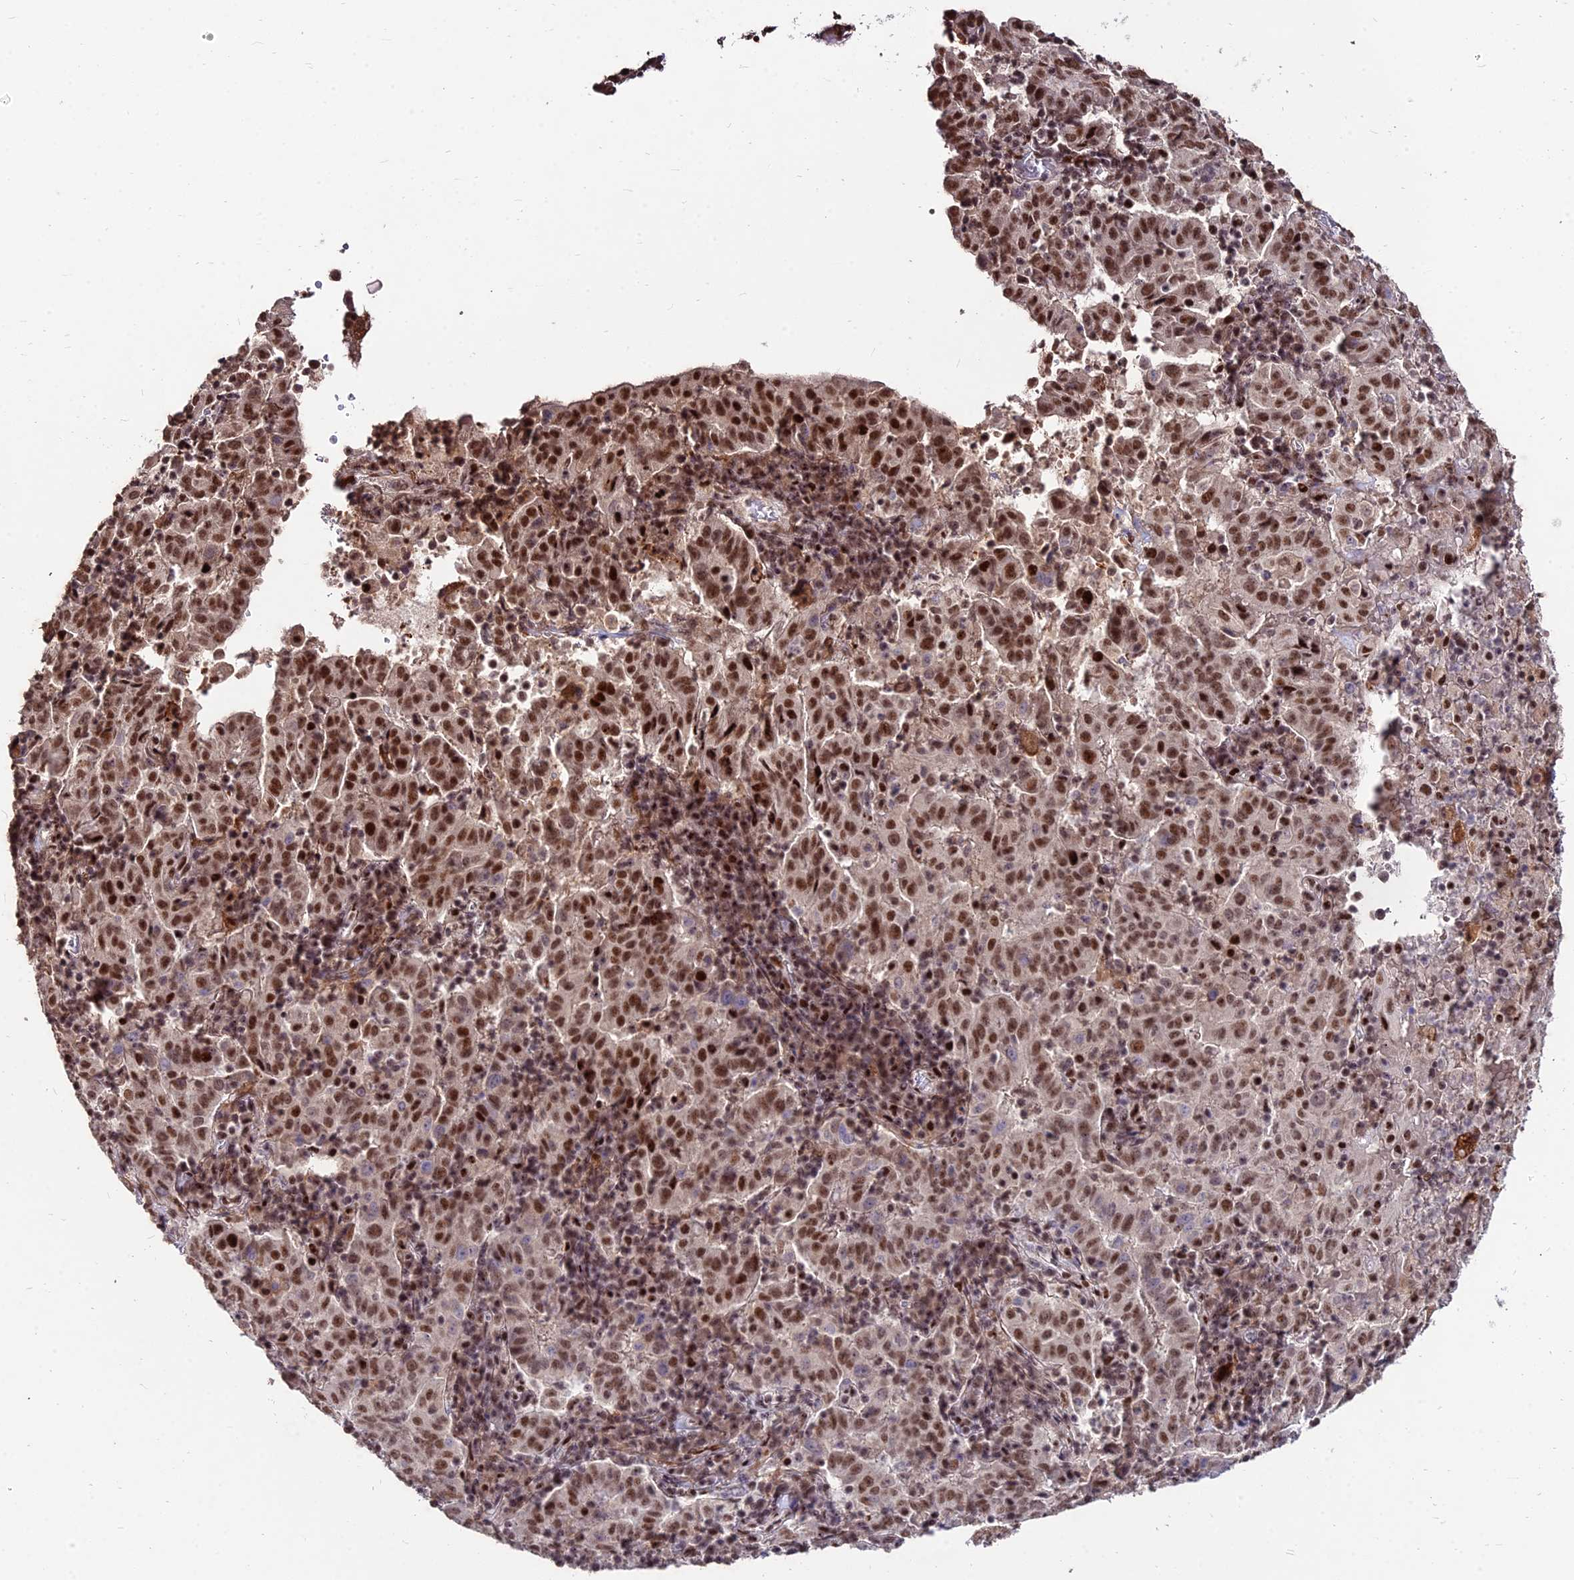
{"staining": {"intensity": "moderate", "quantity": ">75%", "location": "nuclear"}, "tissue": "pancreatic cancer", "cell_type": "Tumor cells", "image_type": "cancer", "snomed": [{"axis": "morphology", "description": "Adenocarcinoma, NOS"}, {"axis": "topography", "description": "Pancreas"}], "caption": "Immunohistochemical staining of pancreatic adenocarcinoma demonstrates medium levels of moderate nuclear protein positivity in about >75% of tumor cells.", "gene": "ZBED4", "patient": {"sex": "male", "age": 63}}